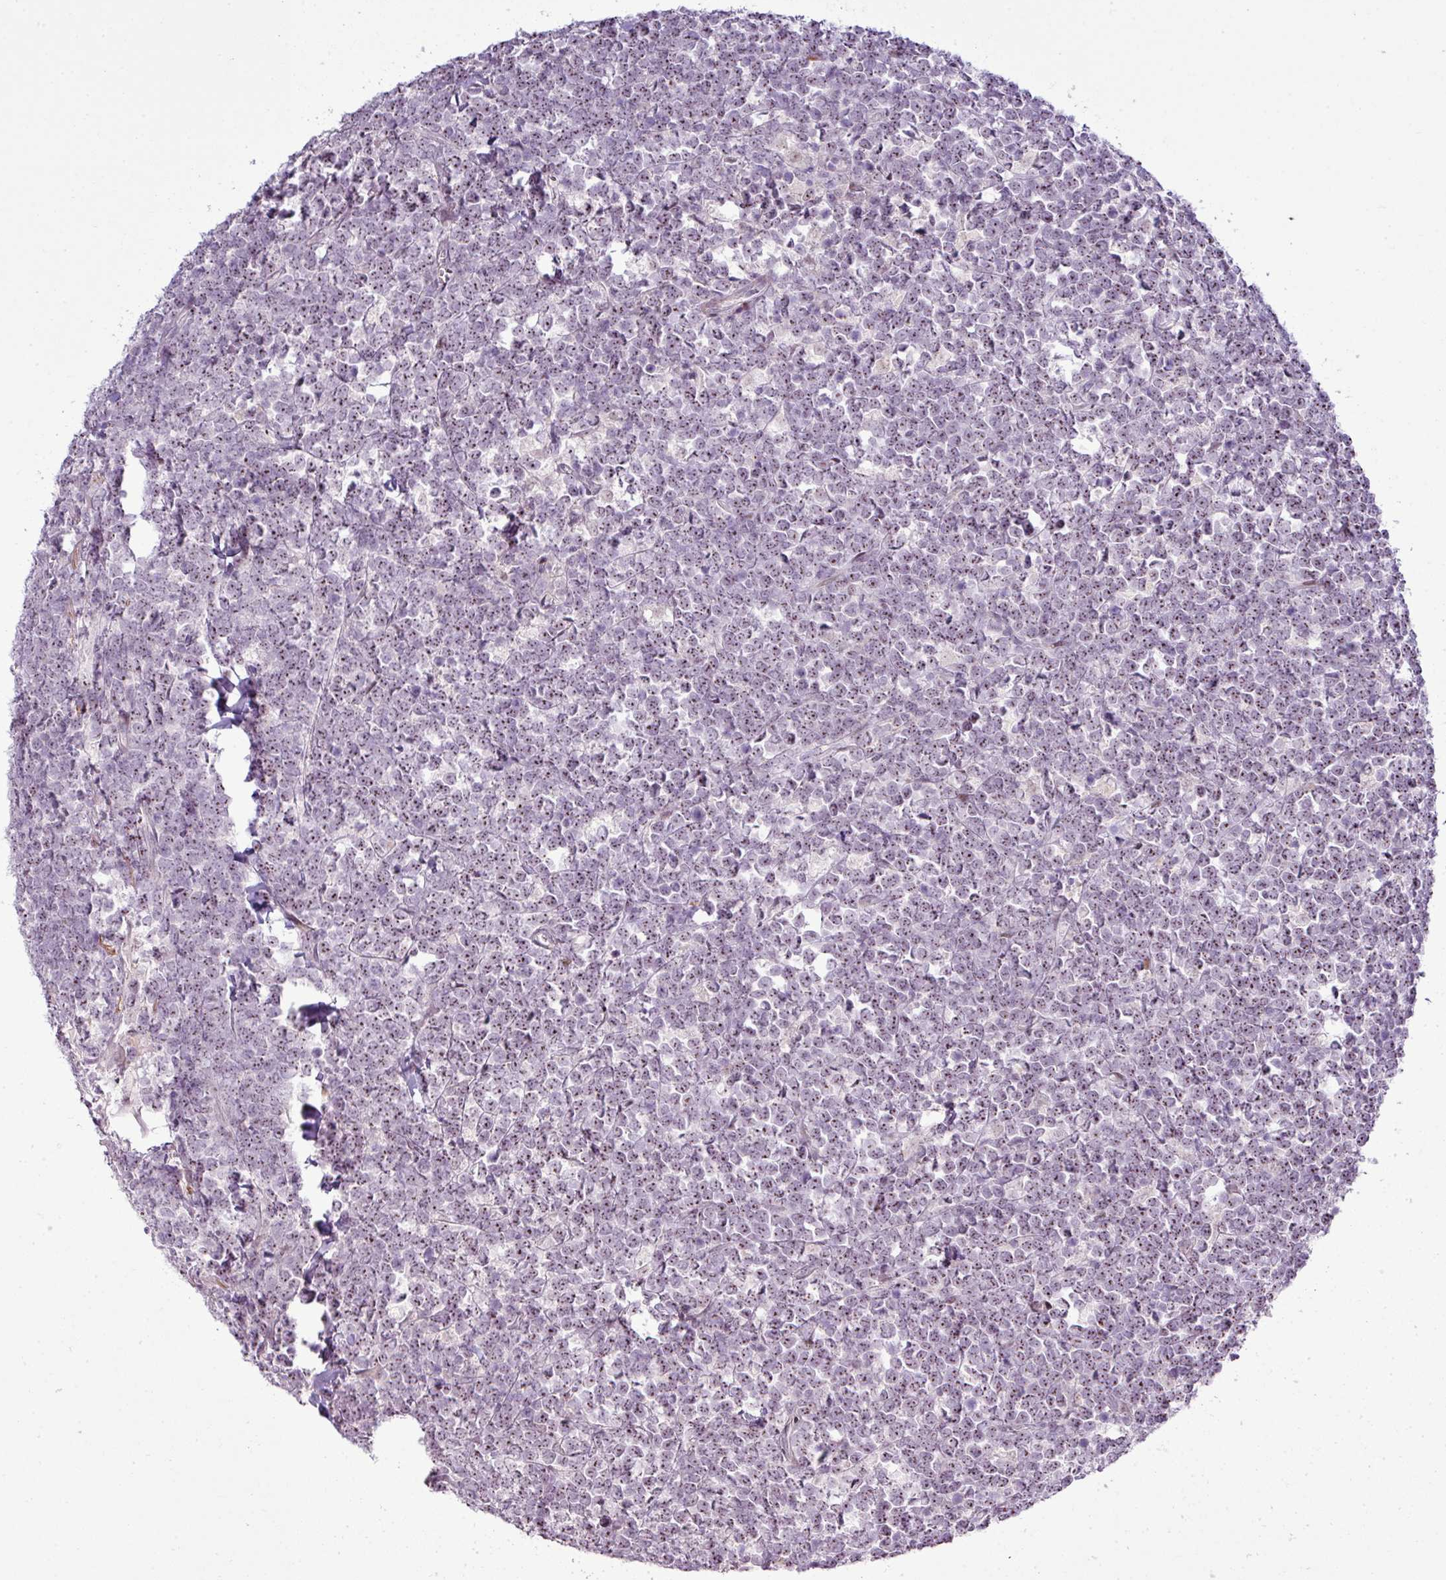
{"staining": {"intensity": "weak", "quantity": "<25%", "location": "nuclear"}, "tissue": "lymphoma", "cell_type": "Tumor cells", "image_type": "cancer", "snomed": [{"axis": "morphology", "description": "Malignant lymphoma, non-Hodgkin's type, High grade"}, {"axis": "topography", "description": "Small intestine"}, {"axis": "topography", "description": "Colon"}], "caption": "Immunohistochemistry (IHC) photomicrograph of high-grade malignant lymphoma, non-Hodgkin's type stained for a protein (brown), which shows no positivity in tumor cells.", "gene": "ZNF688", "patient": {"sex": "male", "age": 8}}